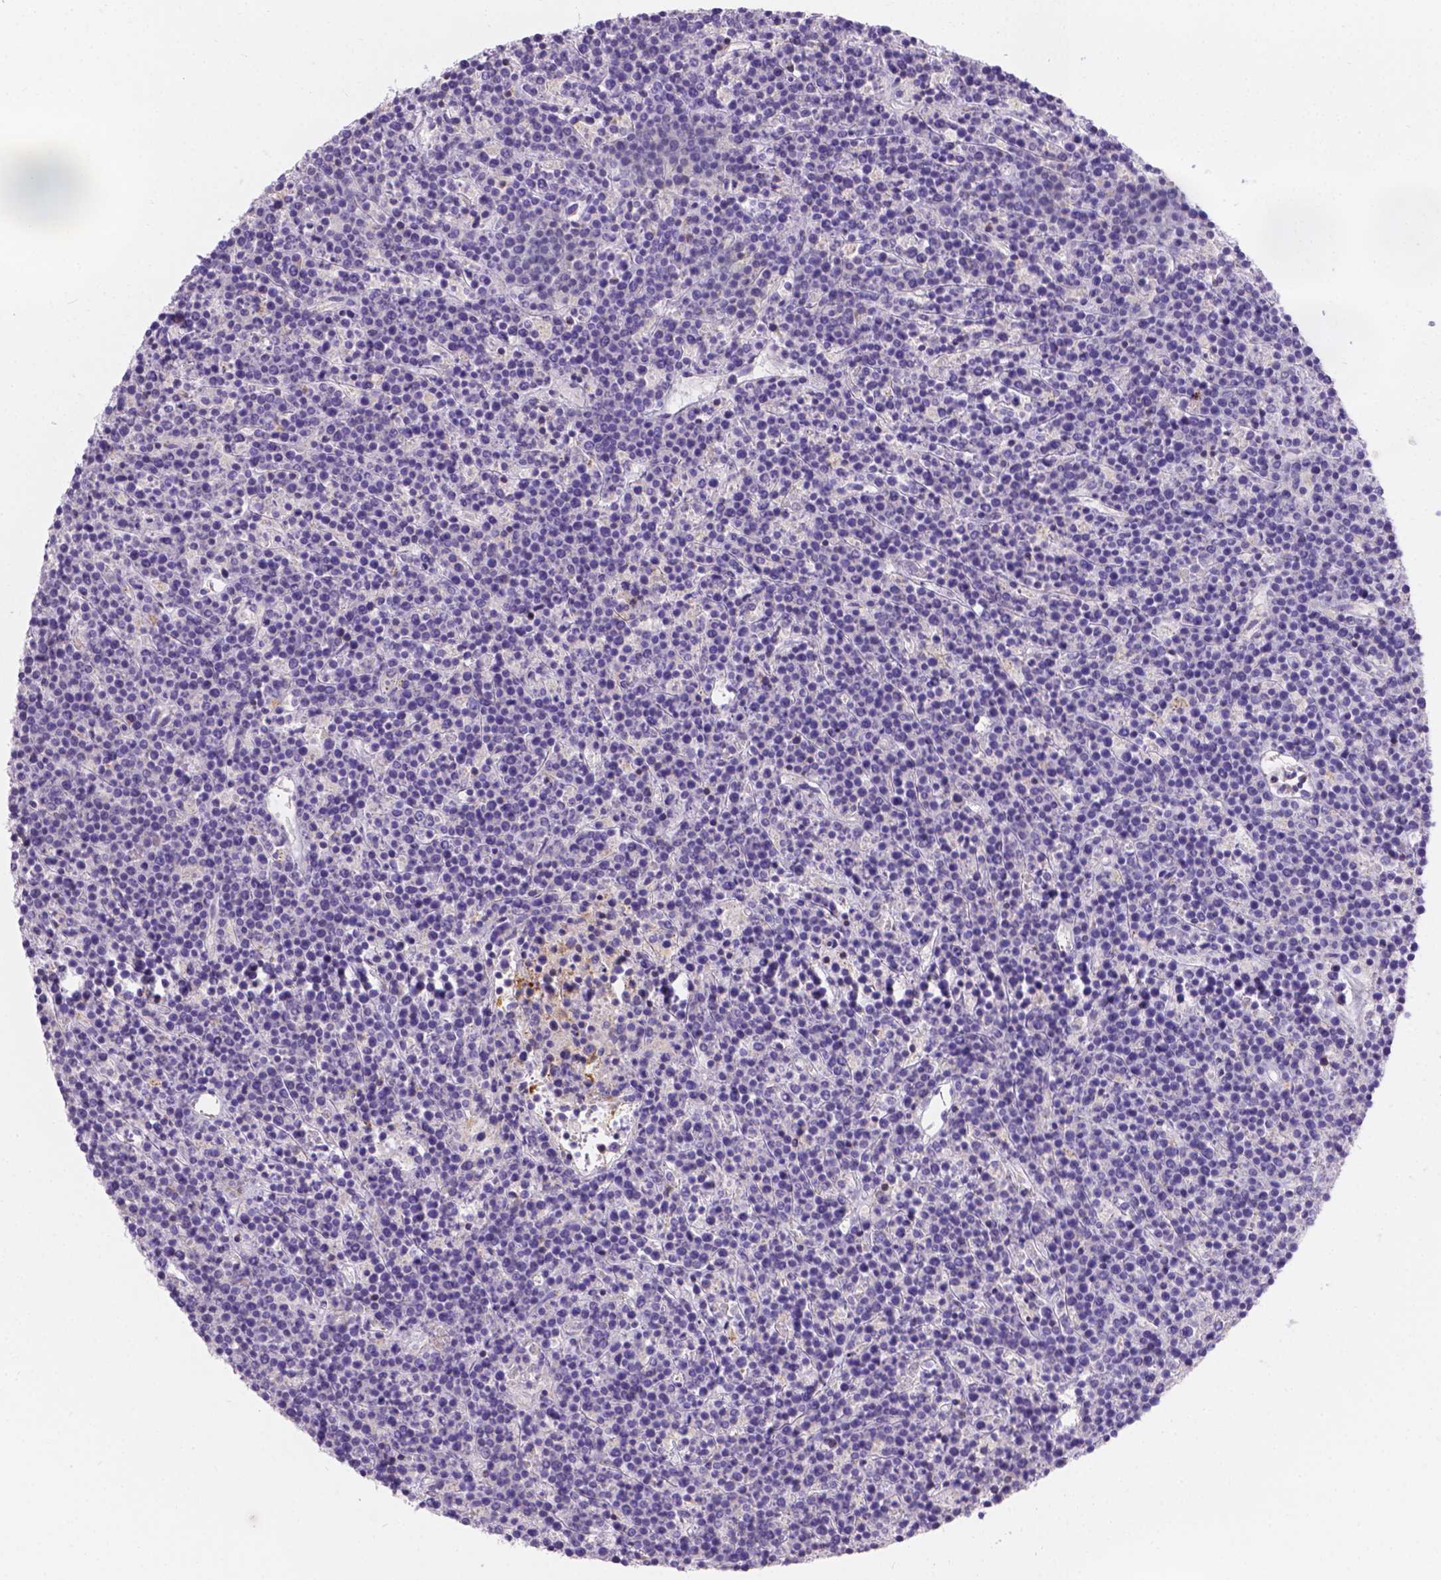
{"staining": {"intensity": "negative", "quantity": "none", "location": "none"}, "tissue": "lymphoma", "cell_type": "Tumor cells", "image_type": "cancer", "snomed": [{"axis": "morphology", "description": "Malignant lymphoma, non-Hodgkin's type, High grade"}, {"axis": "topography", "description": "Ovary"}], "caption": "An immunohistochemistry micrograph of lymphoma is shown. There is no staining in tumor cells of lymphoma.", "gene": "TM4SF18", "patient": {"sex": "female", "age": 56}}